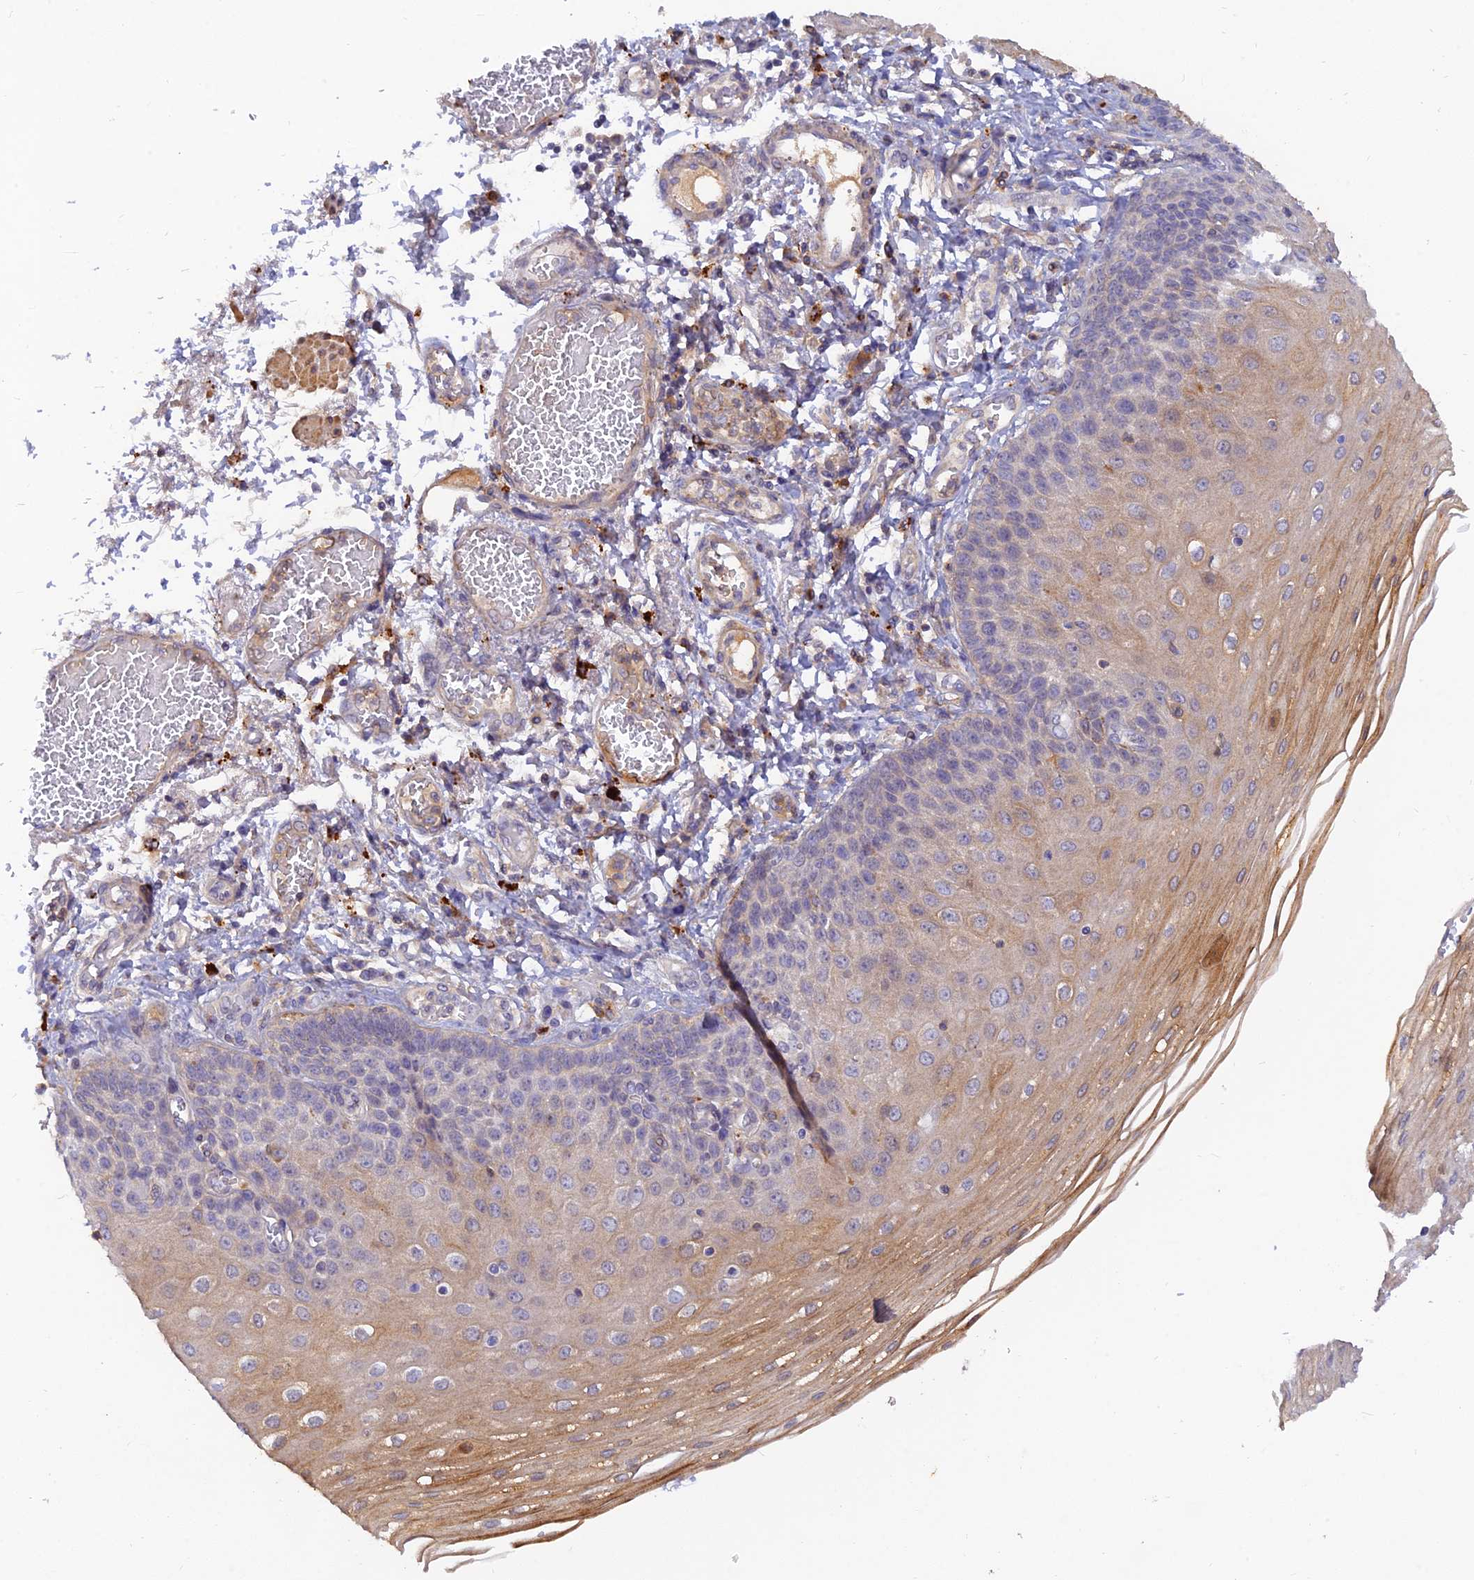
{"staining": {"intensity": "moderate", "quantity": "25%-75%", "location": "cytoplasmic/membranous"}, "tissue": "esophagus", "cell_type": "Squamous epithelial cells", "image_type": "normal", "snomed": [{"axis": "morphology", "description": "Normal tissue, NOS"}, {"axis": "topography", "description": "Esophagus"}], "caption": "Human esophagus stained with a protein marker displays moderate staining in squamous epithelial cells.", "gene": "ACSM5", "patient": {"sex": "male", "age": 81}}